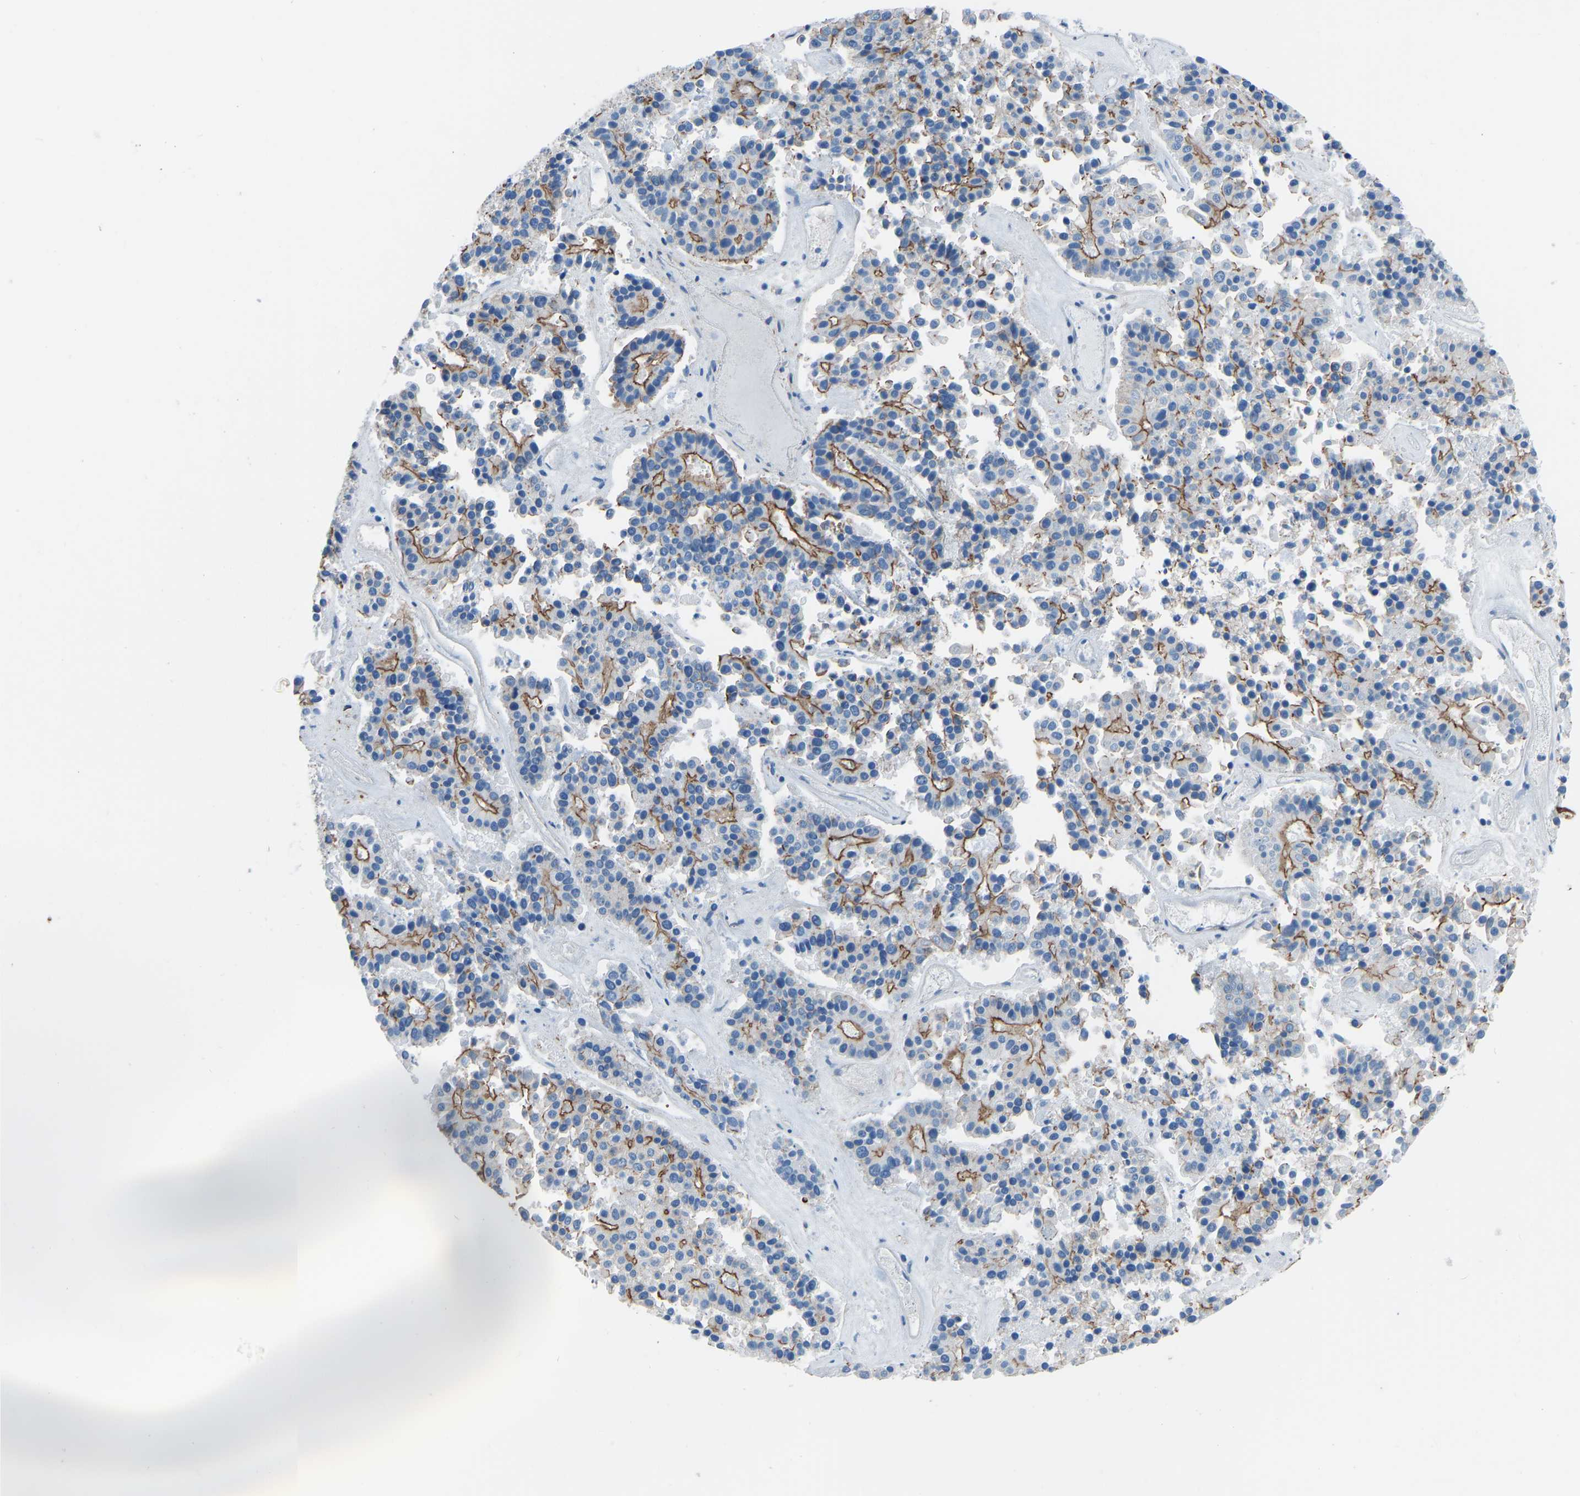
{"staining": {"intensity": "moderate", "quantity": "25%-75%", "location": "cytoplasmic/membranous"}, "tissue": "pancreatic cancer", "cell_type": "Tumor cells", "image_type": "cancer", "snomed": [{"axis": "morphology", "description": "Adenocarcinoma, NOS"}, {"axis": "topography", "description": "Pancreas"}], "caption": "Pancreatic cancer (adenocarcinoma) stained with a protein marker exhibits moderate staining in tumor cells.", "gene": "MYH10", "patient": {"sex": "male", "age": 50}}